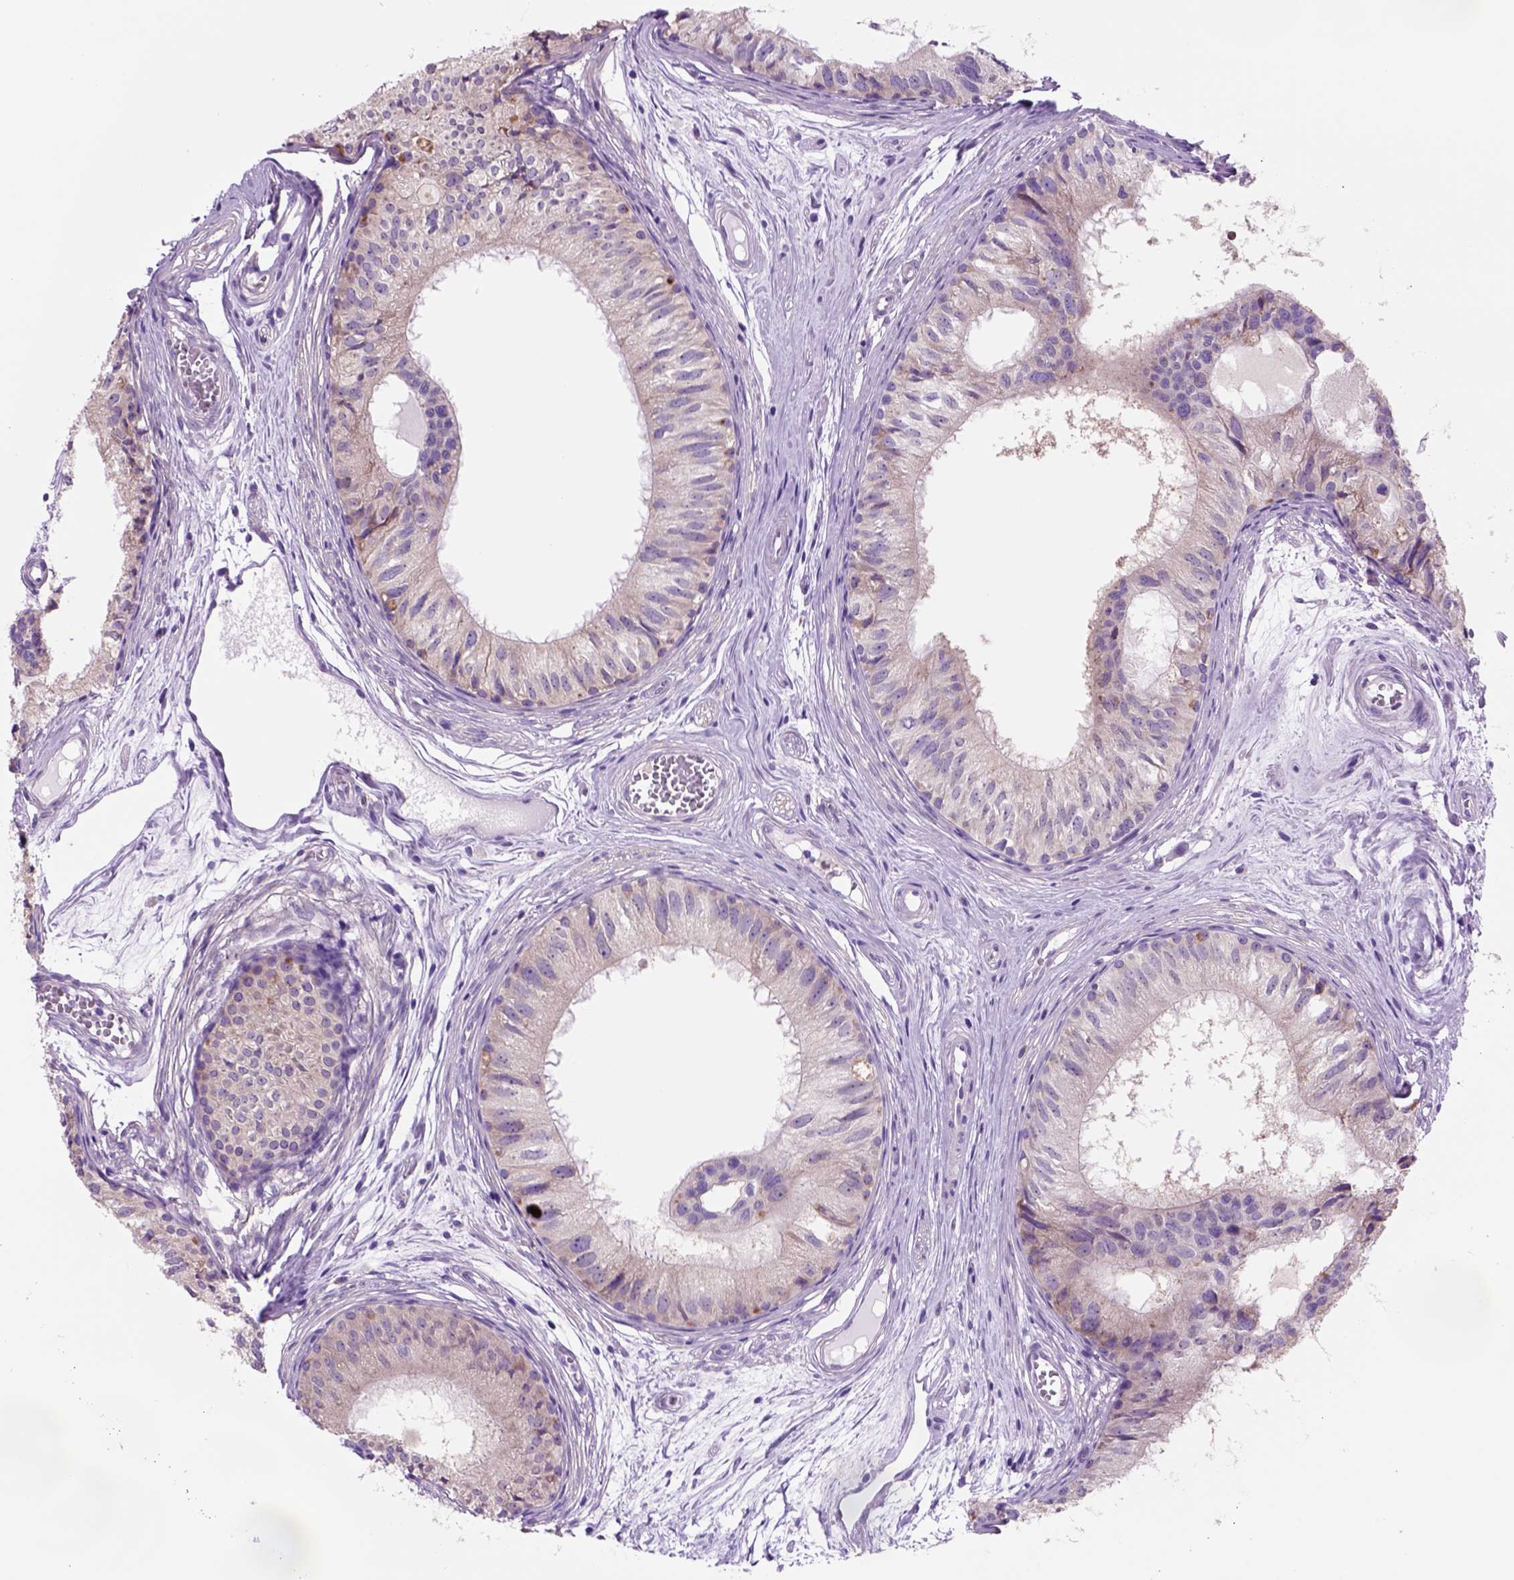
{"staining": {"intensity": "weak", "quantity": "<25%", "location": "cytoplasmic/membranous"}, "tissue": "epididymis", "cell_type": "Glandular cells", "image_type": "normal", "snomed": [{"axis": "morphology", "description": "Normal tissue, NOS"}, {"axis": "topography", "description": "Epididymis"}], "caption": "This is a image of IHC staining of normal epididymis, which shows no positivity in glandular cells. (Brightfield microscopy of DAB IHC at high magnification).", "gene": "PIAS3", "patient": {"sex": "male", "age": 25}}